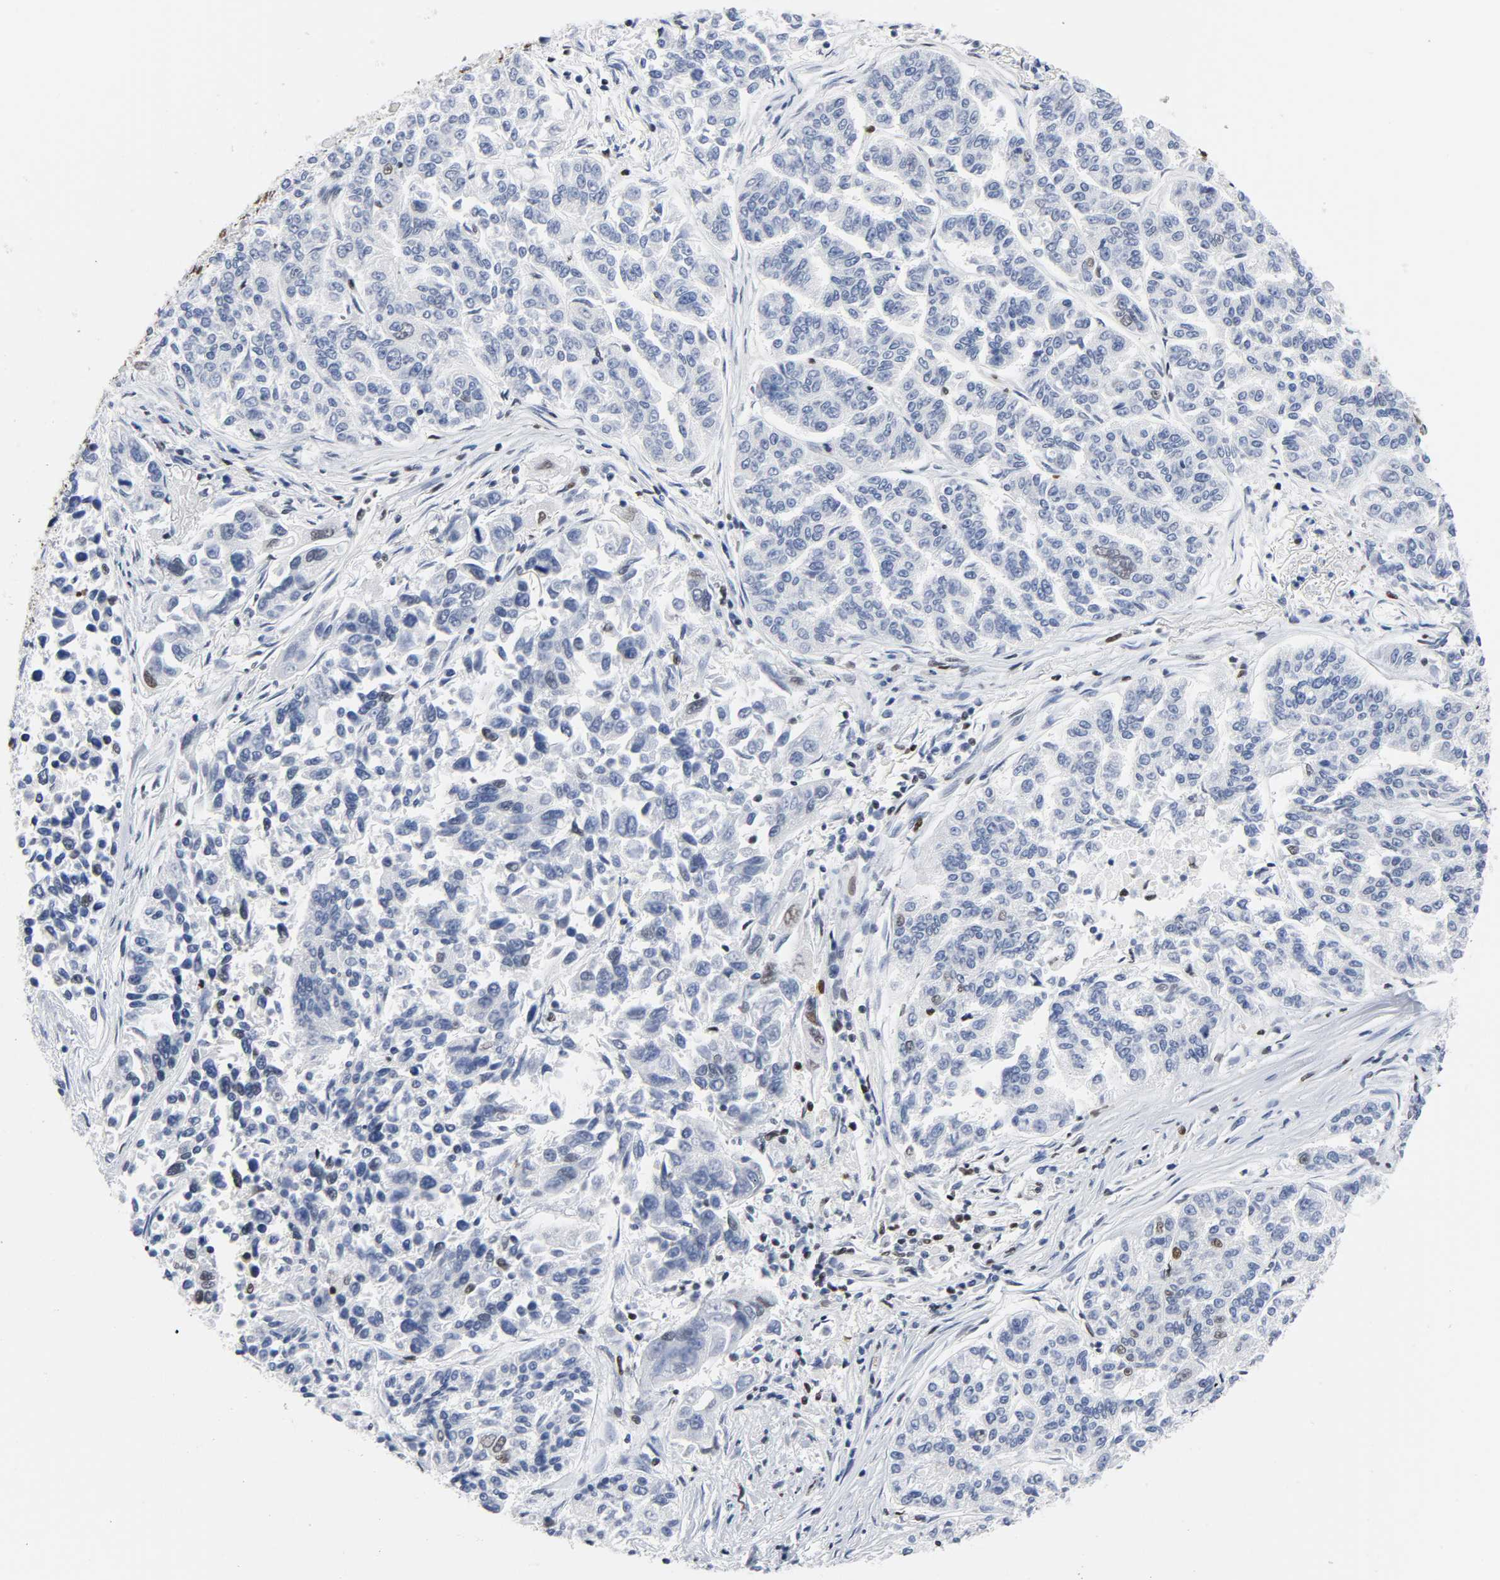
{"staining": {"intensity": "weak", "quantity": "<25%", "location": "nuclear"}, "tissue": "lung cancer", "cell_type": "Tumor cells", "image_type": "cancer", "snomed": [{"axis": "morphology", "description": "Adenocarcinoma, NOS"}, {"axis": "topography", "description": "Lung"}], "caption": "Micrograph shows no protein positivity in tumor cells of lung cancer tissue.", "gene": "CSTF2", "patient": {"sex": "male", "age": 84}}